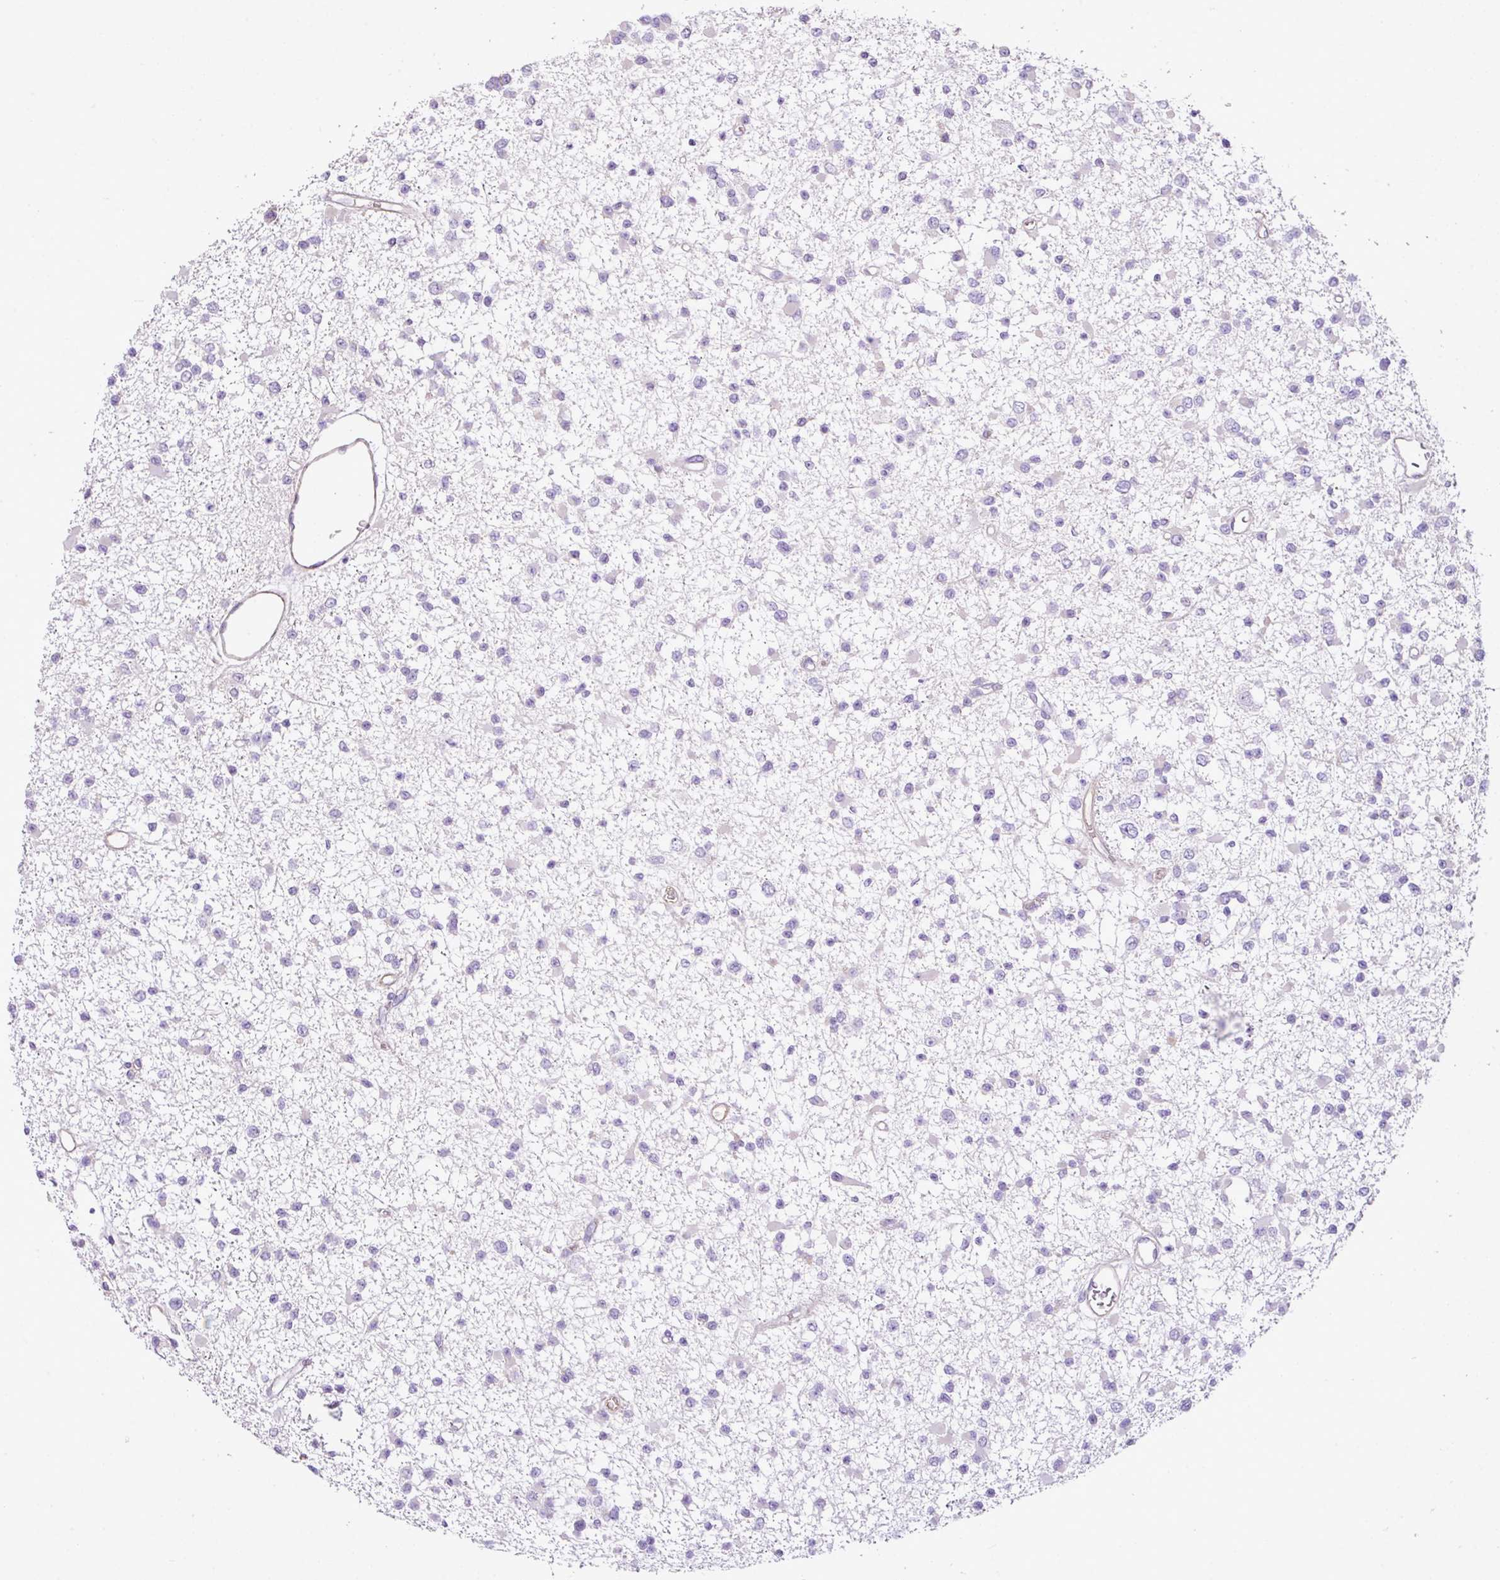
{"staining": {"intensity": "negative", "quantity": "none", "location": "none"}, "tissue": "glioma", "cell_type": "Tumor cells", "image_type": "cancer", "snomed": [{"axis": "morphology", "description": "Glioma, malignant, Low grade"}, {"axis": "topography", "description": "Brain"}], "caption": "A high-resolution image shows immunohistochemistry staining of glioma, which shows no significant staining in tumor cells.", "gene": "CTXN2", "patient": {"sex": "female", "age": 22}}